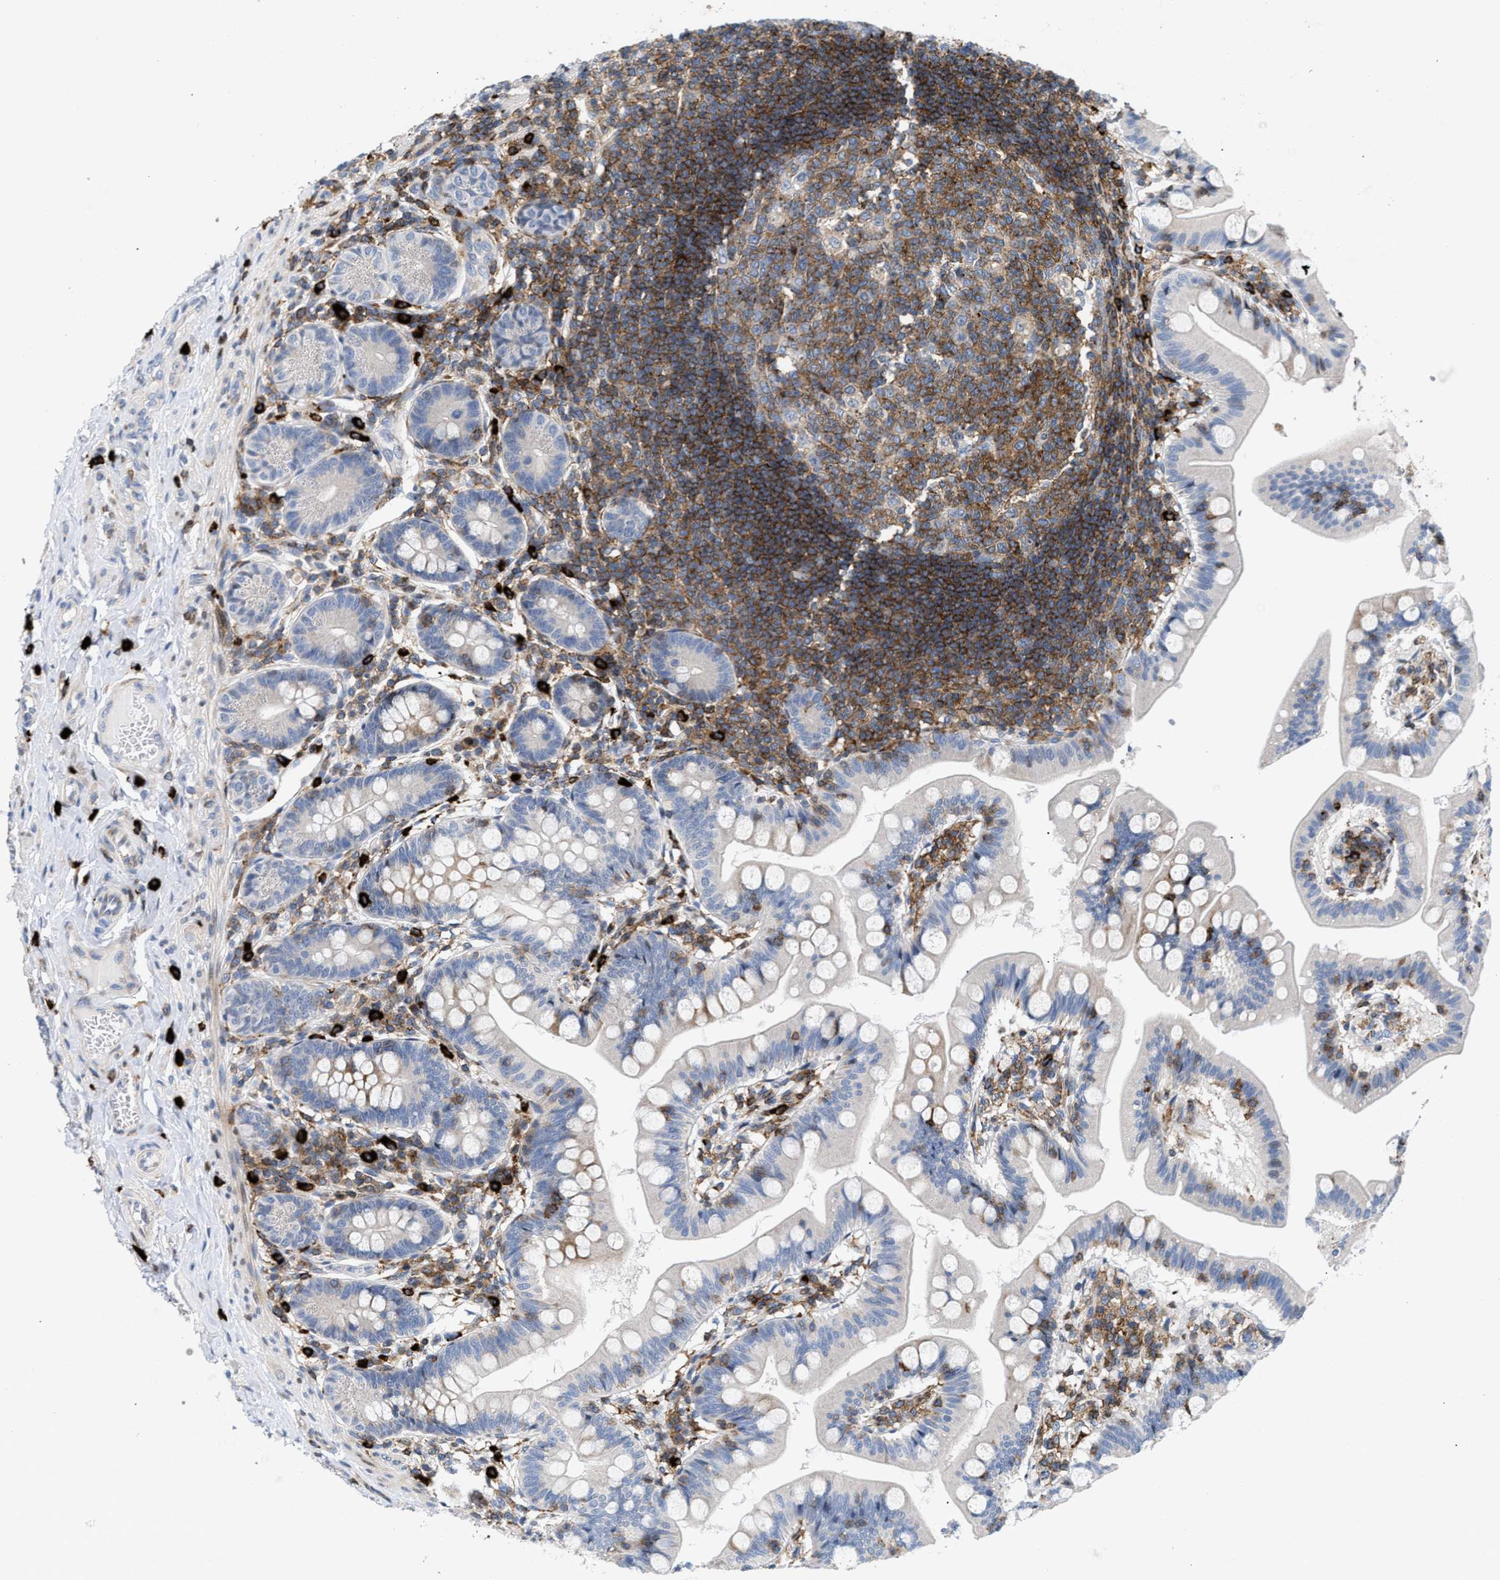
{"staining": {"intensity": "moderate", "quantity": "<25%", "location": "cytoplasmic/membranous"}, "tissue": "small intestine", "cell_type": "Glandular cells", "image_type": "normal", "snomed": [{"axis": "morphology", "description": "Normal tissue, NOS"}, {"axis": "topography", "description": "Small intestine"}], "caption": "High-magnification brightfield microscopy of unremarkable small intestine stained with DAB (3,3'-diaminobenzidine) (brown) and counterstained with hematoxylin (blue). glandular cells exhibit moderate cytoplasmic/membranous staining is identified in approximately<25% of cells.", "gene": "ATP9A", "patient": {"sex": "male", "age": 7}}